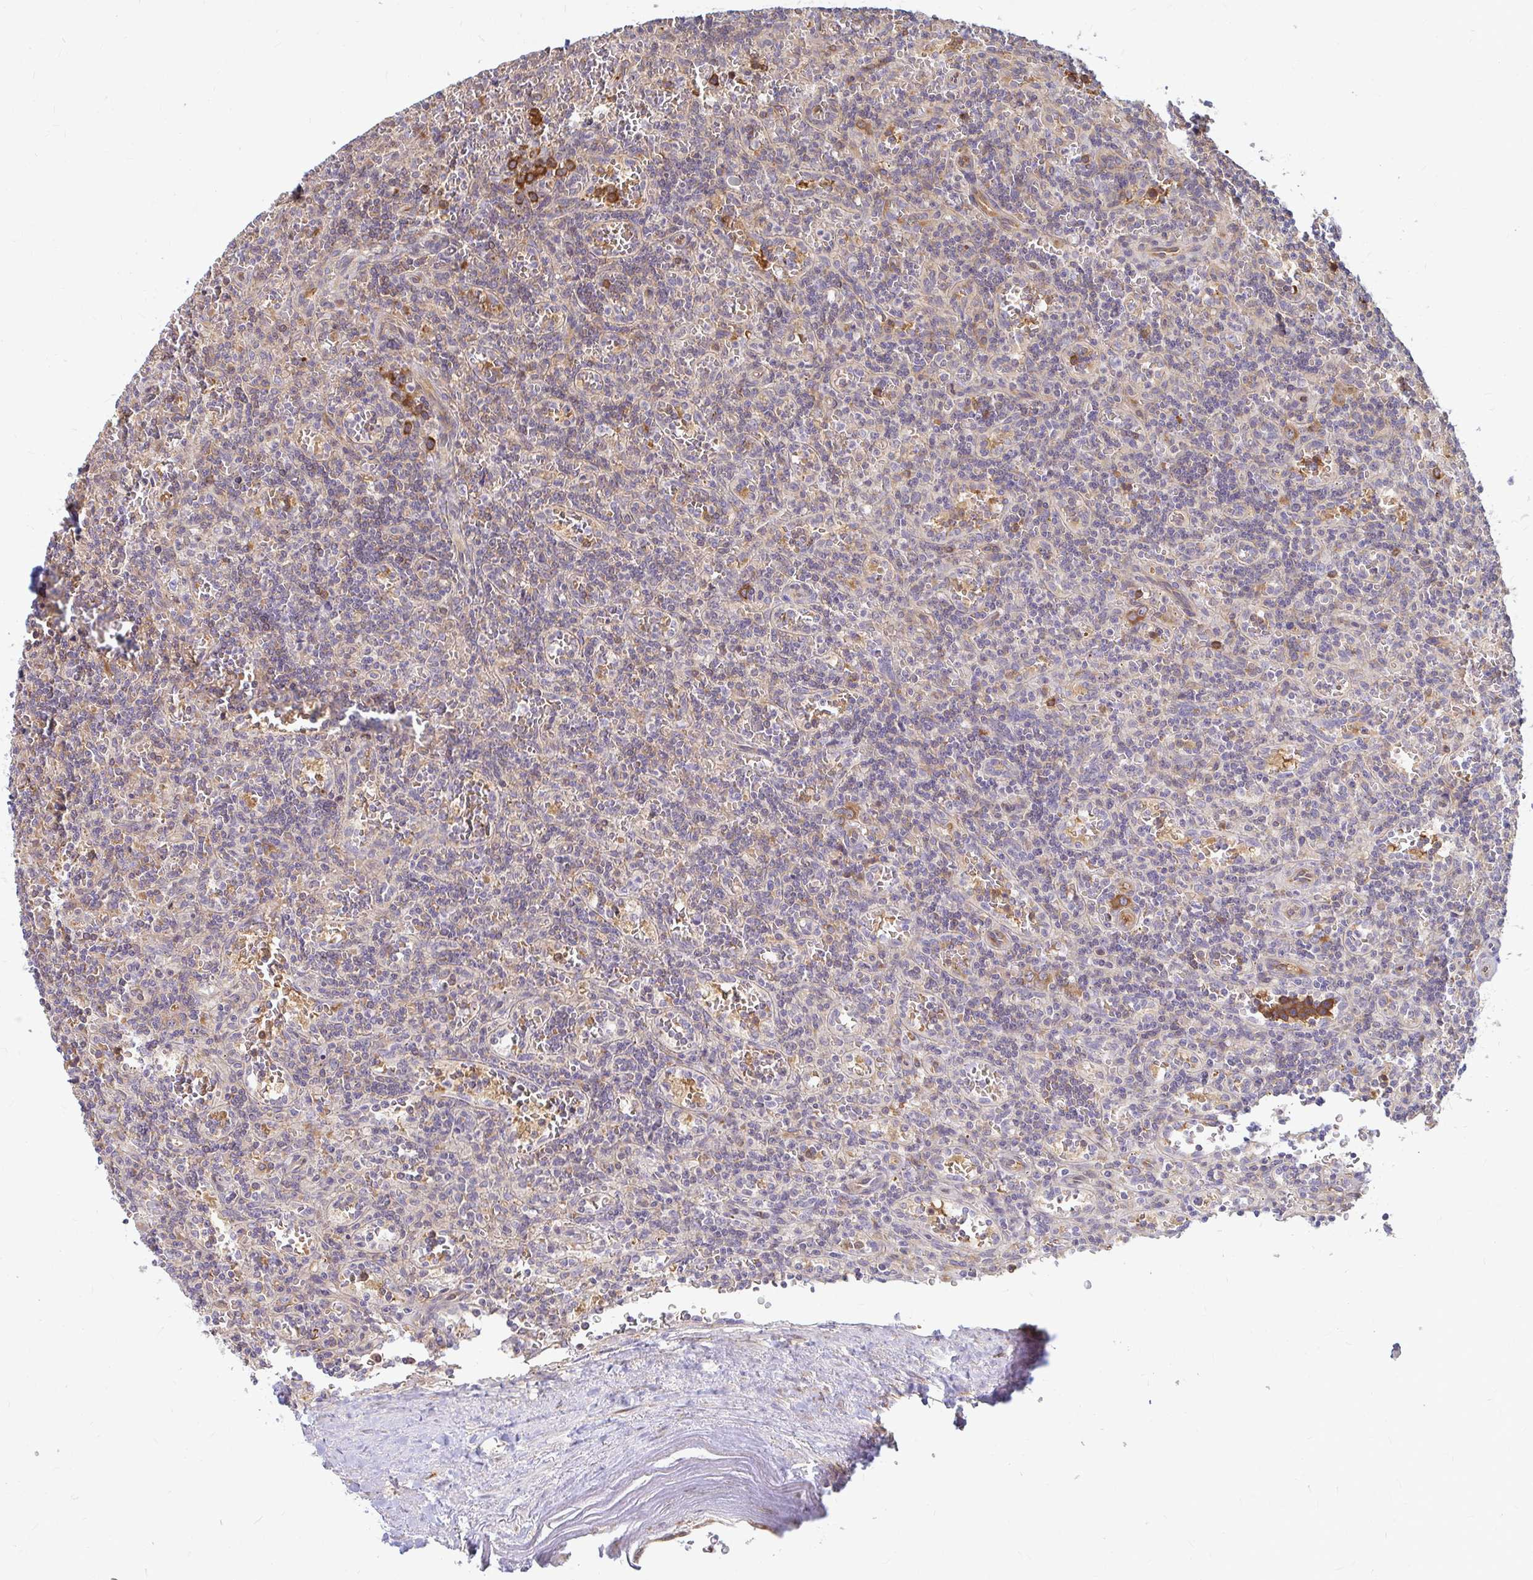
{"staining": {"intensity": "negative", "quantity": "none", "location": "none"}, "tissue": "lymphoma", "cell_type": "Tumor cells", "image_type": "cancer", "snomed": [{"axis": "morphology", "description": "Malignant lymphoma, non-Hodgkin's type, Low grade"}, {"axis": "topography", "description": "Spleen"}], "caption": "Tumor cells show no significant protein staining in lymphoma.", "gene": "CAST", "patient": {"sex": "male", "age": 73}}